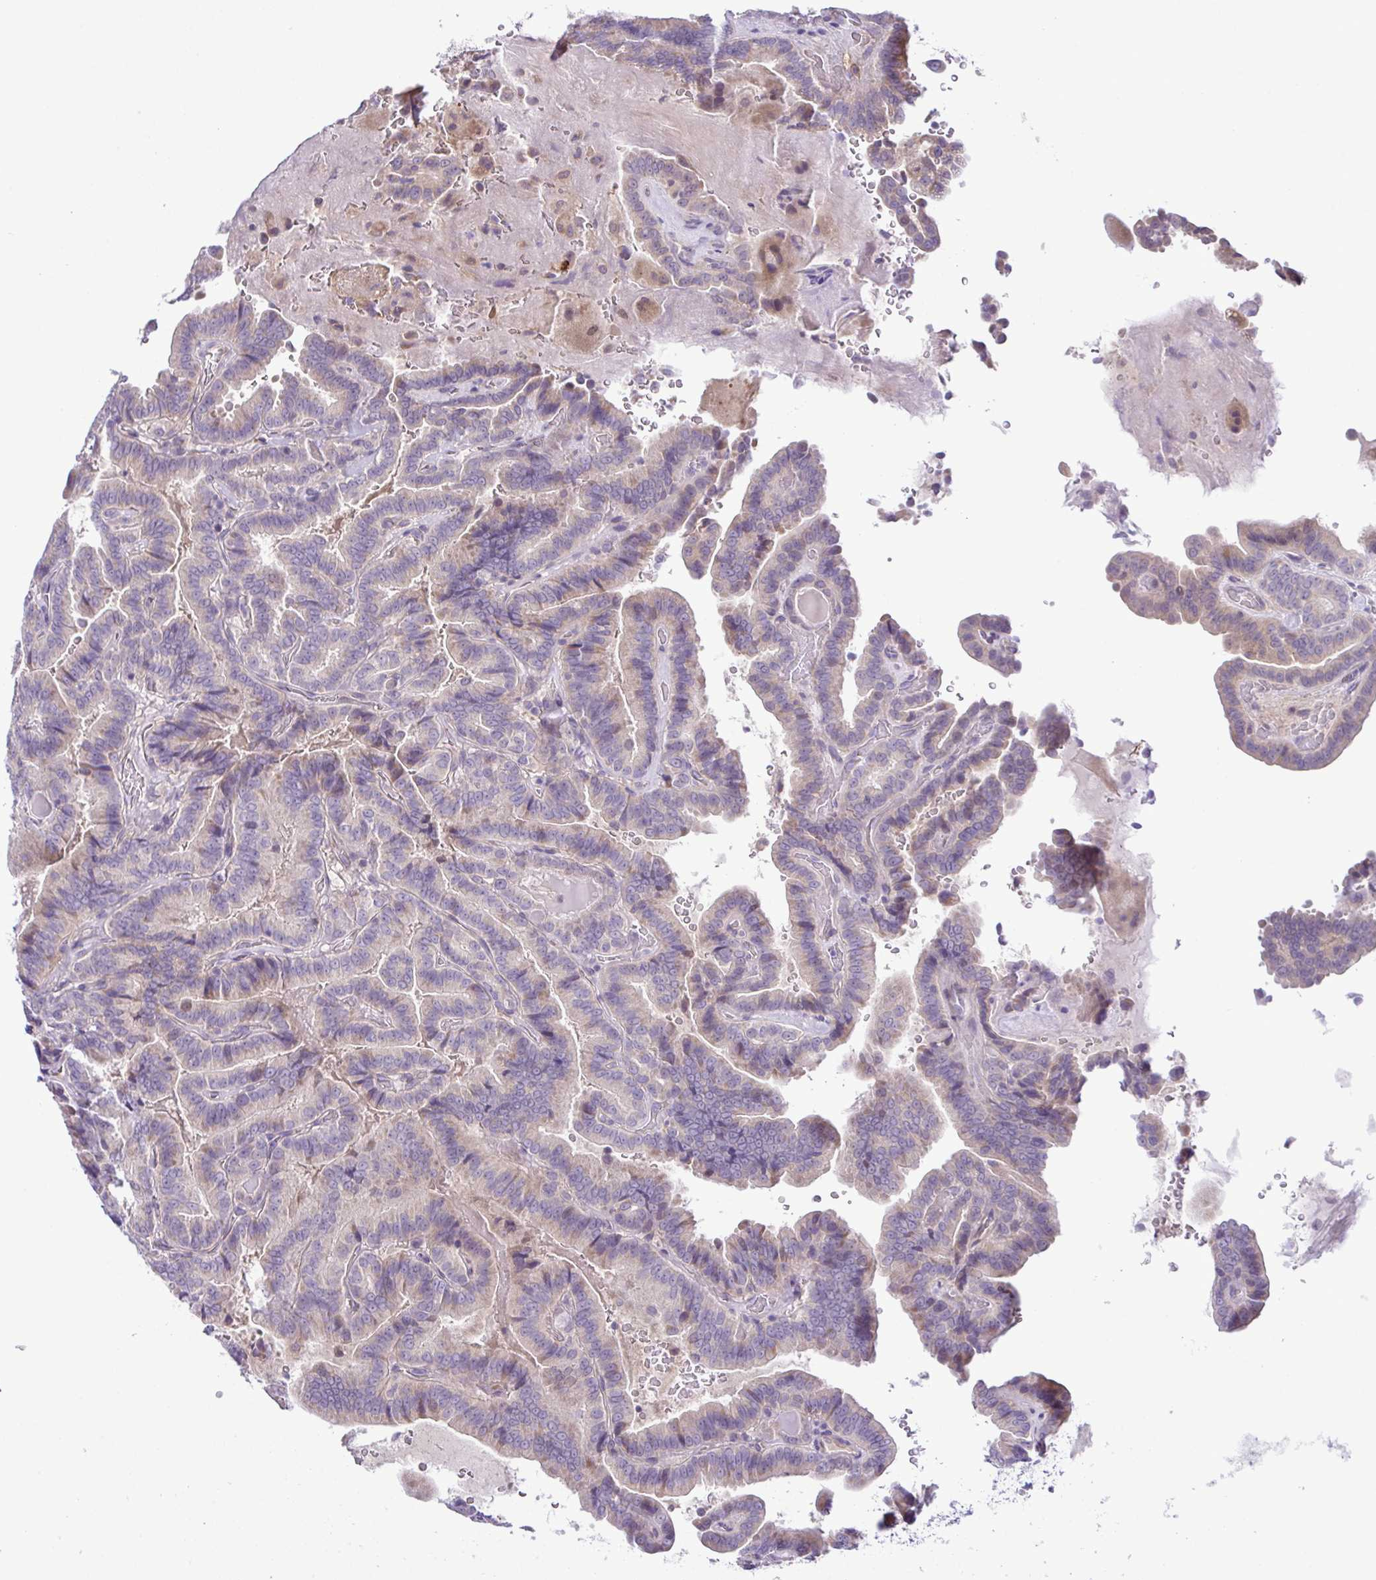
{"staining": {"intensity": "weak", "quantity": "<25%", "location": "cytoplasmic/membranous"}, "tissue": "thyroid cancer", "cell_type": "Tumor cells", "image_type": "cancer", "snomed": [{"axis": "morphology", "description": "Papillary adenocarcinoma, NOS"}, {"axis": "topography", "description": "Thyroid gland"}], "caption": "A micrograph of papillary adenocarcinoma (thyroid) stained for a protein displays no brown staining in tumor cells. (Brightfield microscopy of DAB (3,3'-diaminobenzidine) immunohistochemistry (IHC) at high magnification).", "gene": "SYNPO2L", "patient": {"sex": "male", "age": 61}}